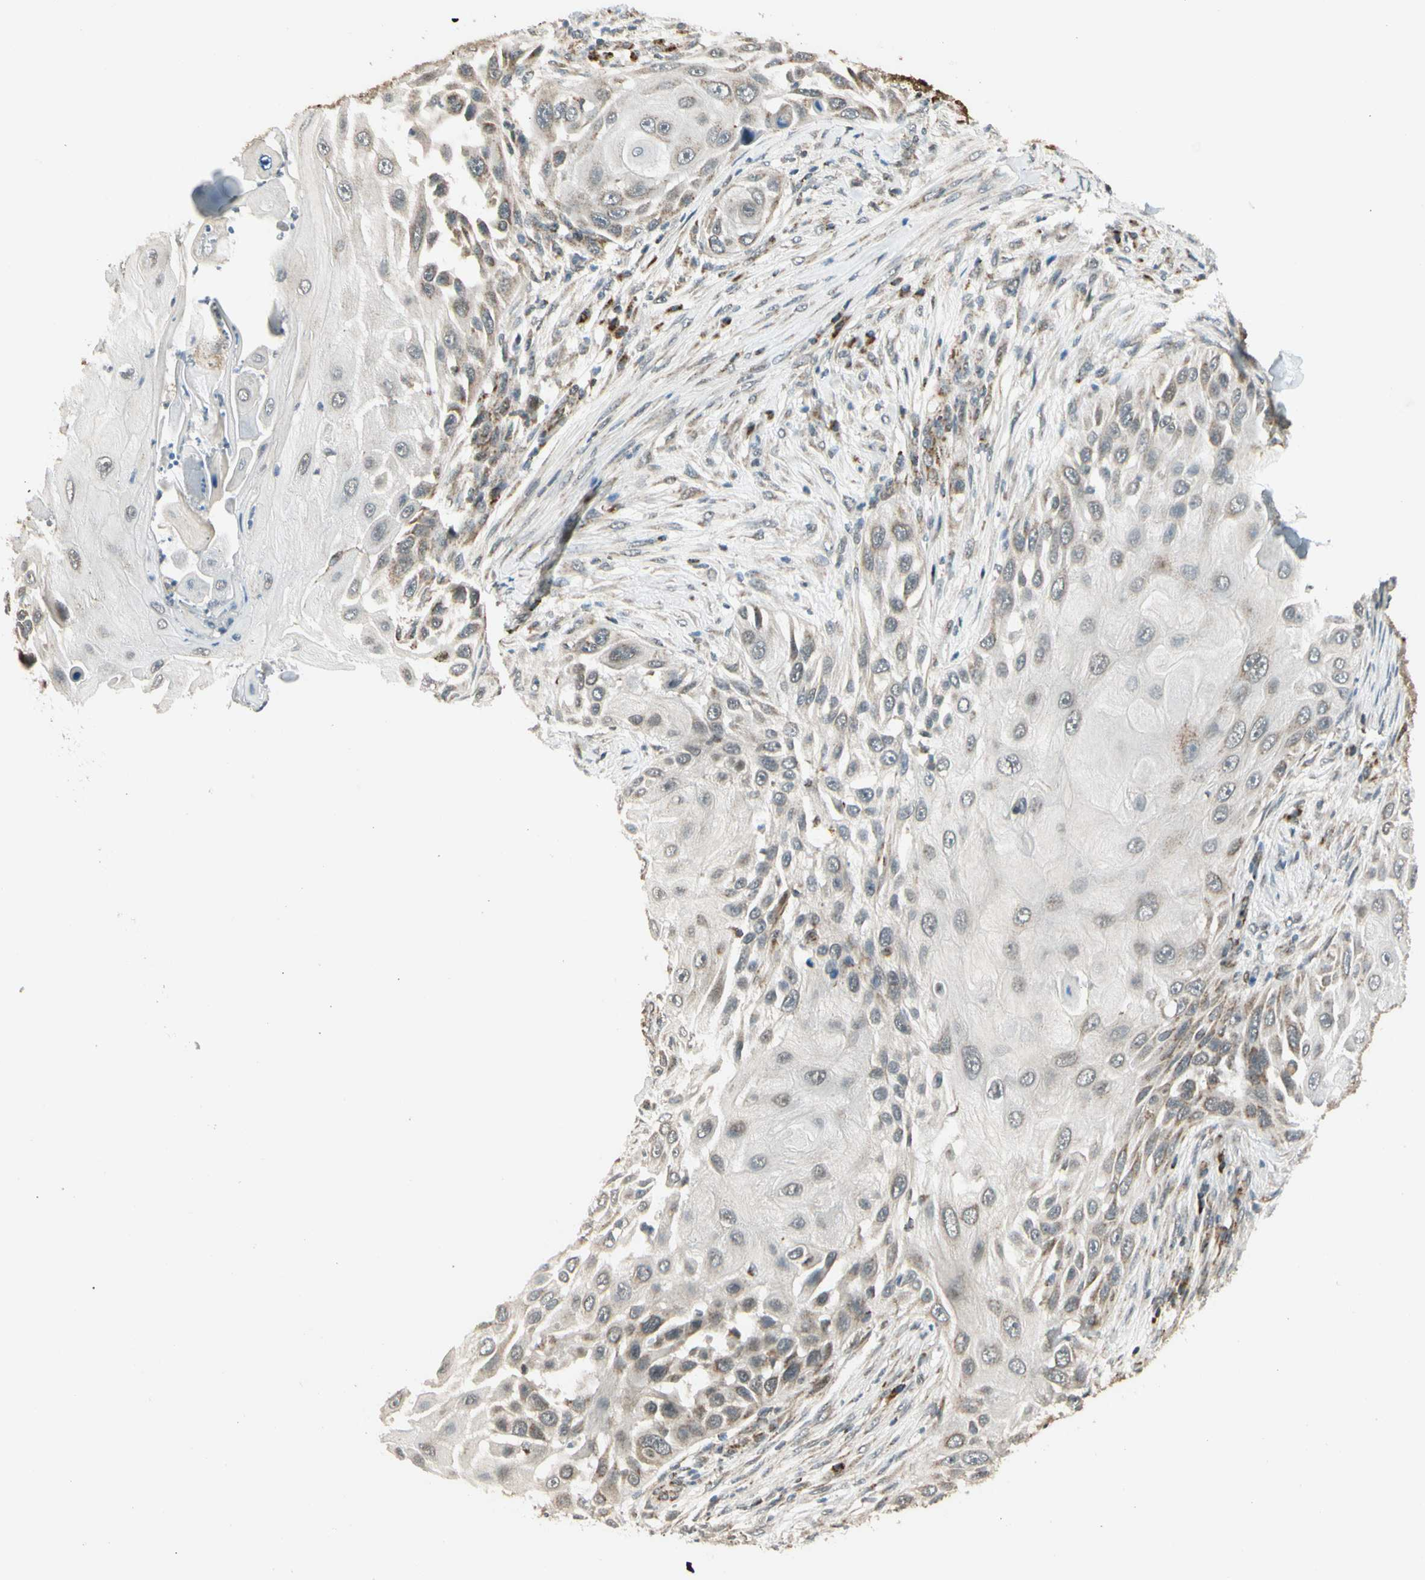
{"staining": {"intensity": "moderate", "quantity": "<25%", "location": "cytoplasmic/membranous"}, "tissue": "skin cancer", "cell_type": "Tumor cells", "image_type": "cancer", "snomed": [{"axis": "morphology", "description": "Squamous cell carcinoma, NOS"}, {"axis": "topography", "description": "Skin"}], "caption": "Immunohistochemical staining of skin cancer displays low levels of moderate cytoplasmic/membranous protein staining in about <25% of tumor cells. (DAB IHC with brightfield microscopy, high magnification).", "gene": "KHDC4", "patient": {"sex": "female", "age": 44}}